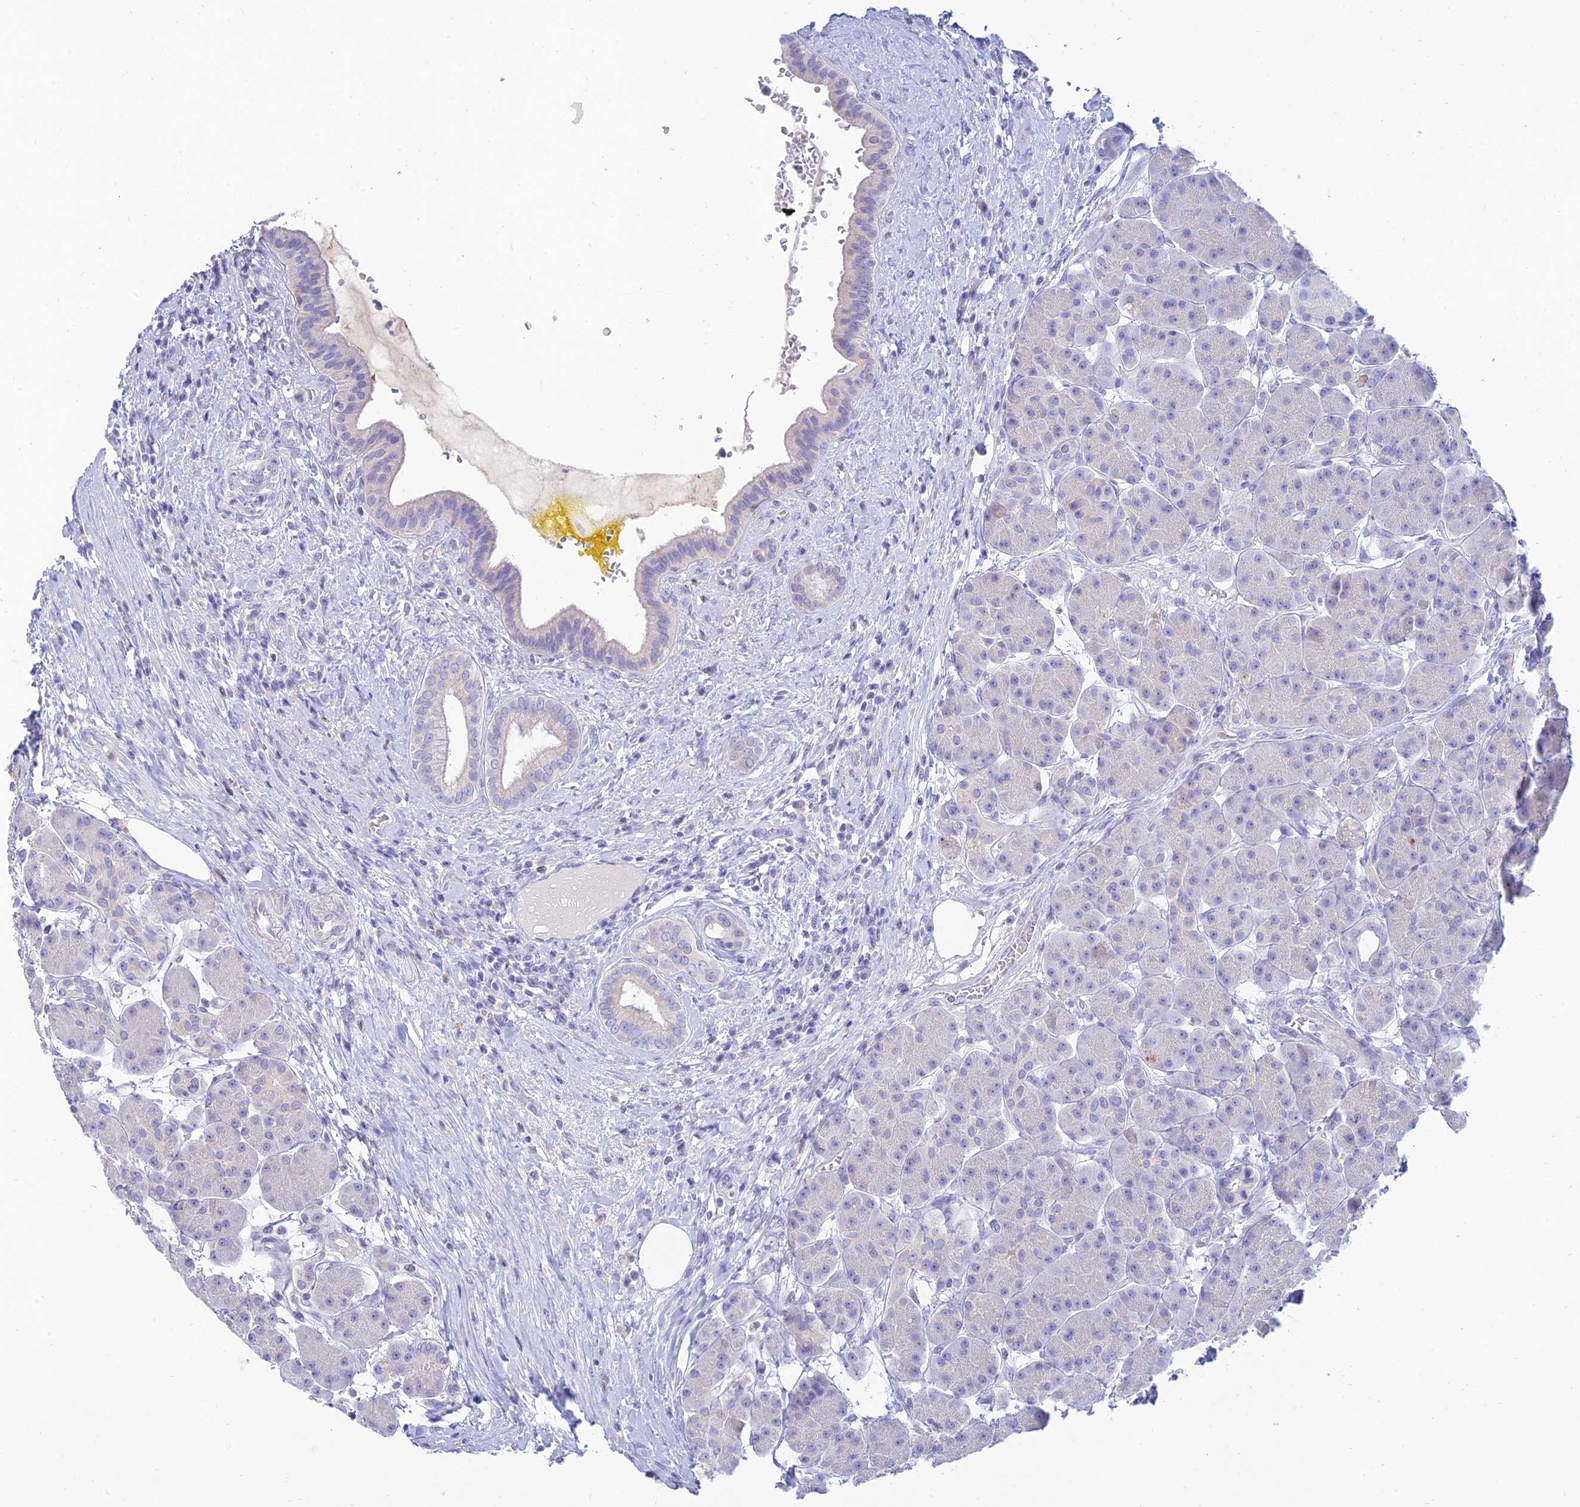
{"staining": {"intensity": "negative", "quantity": "none", "location": "none"}, "tissue": "pancreas", "cell_type": "Exocrine glandular cells", "image_type": "normal", "snomed": [{"axis": "morphology", "description": "Normal tissue, NOS"}, {"axis": "topography", "description": "Pancreas"}], "caption": "This histopathology image is of benign pancreas stained with immunohistochemistry (IHC) to label a protein in brown with the nuclei are counter-stained blue. There is no expression in exocrine glandular cells.", "gene": "MAL2", "patient": {"sex": "male", "age": 63}}